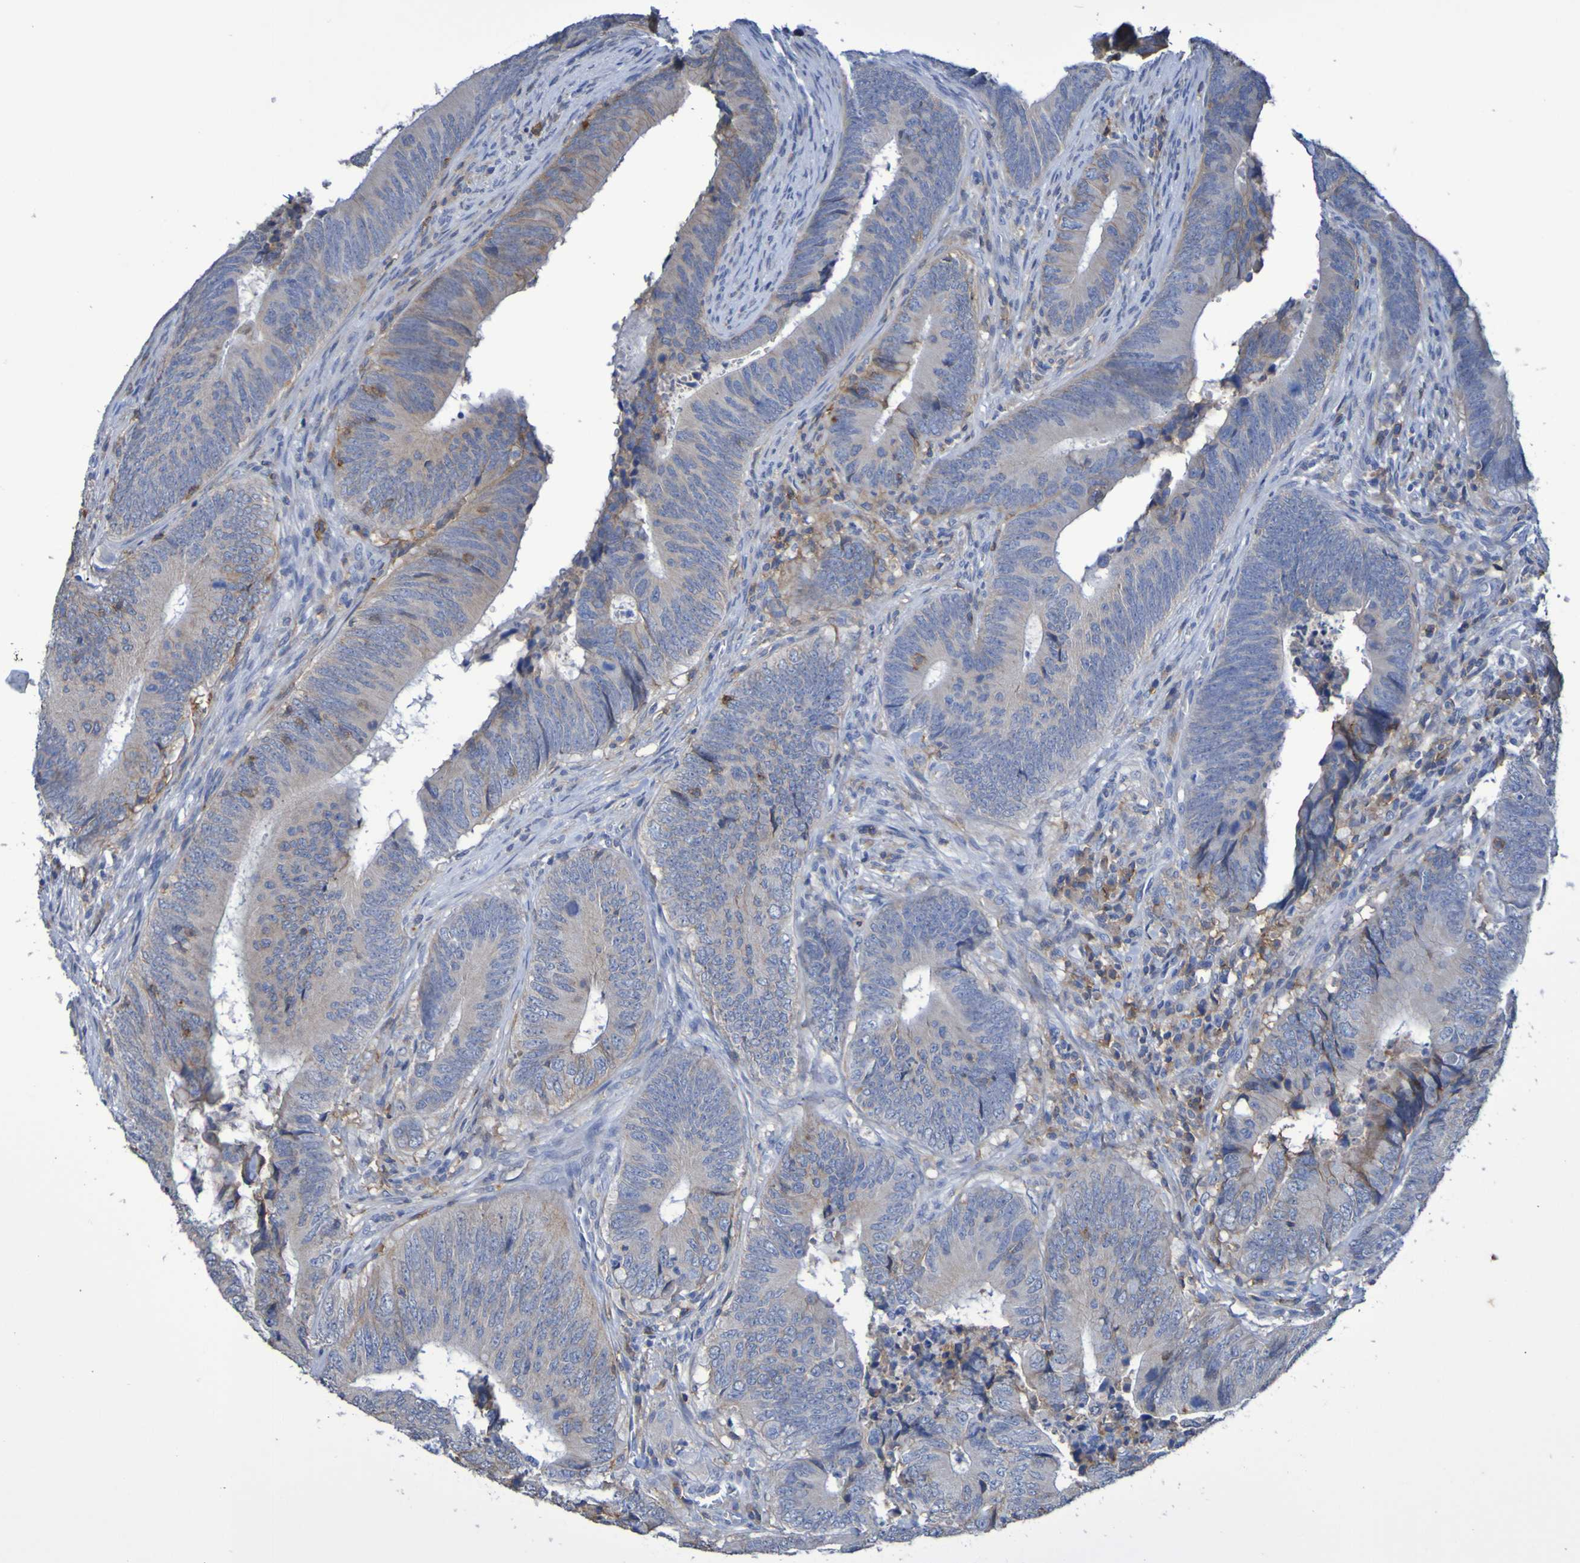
{"staining": {"intensity": "moderate", "quantity": "25%-75%", "location": "cytoplasmic/membranous"}, "tissue": "colorectal cancer", "cell_type": "Tumor cells", "image_type": "cancer", "snomed": [{"axis": "morphology", "description": "Normal tissue, NOS"}, {"axis": "morphology", "description": "Adenocarcinoma, NOS"}, {"axis": "topography", "description": "Colon"}], "caption": "Tumor cells display medium levels of moderate cytoplasmic/membranous staining in about 25%-75% of cells in colorectal cancer.", "gene": "SLC3A2", "patient": {"sex": "male", "age": 56}}